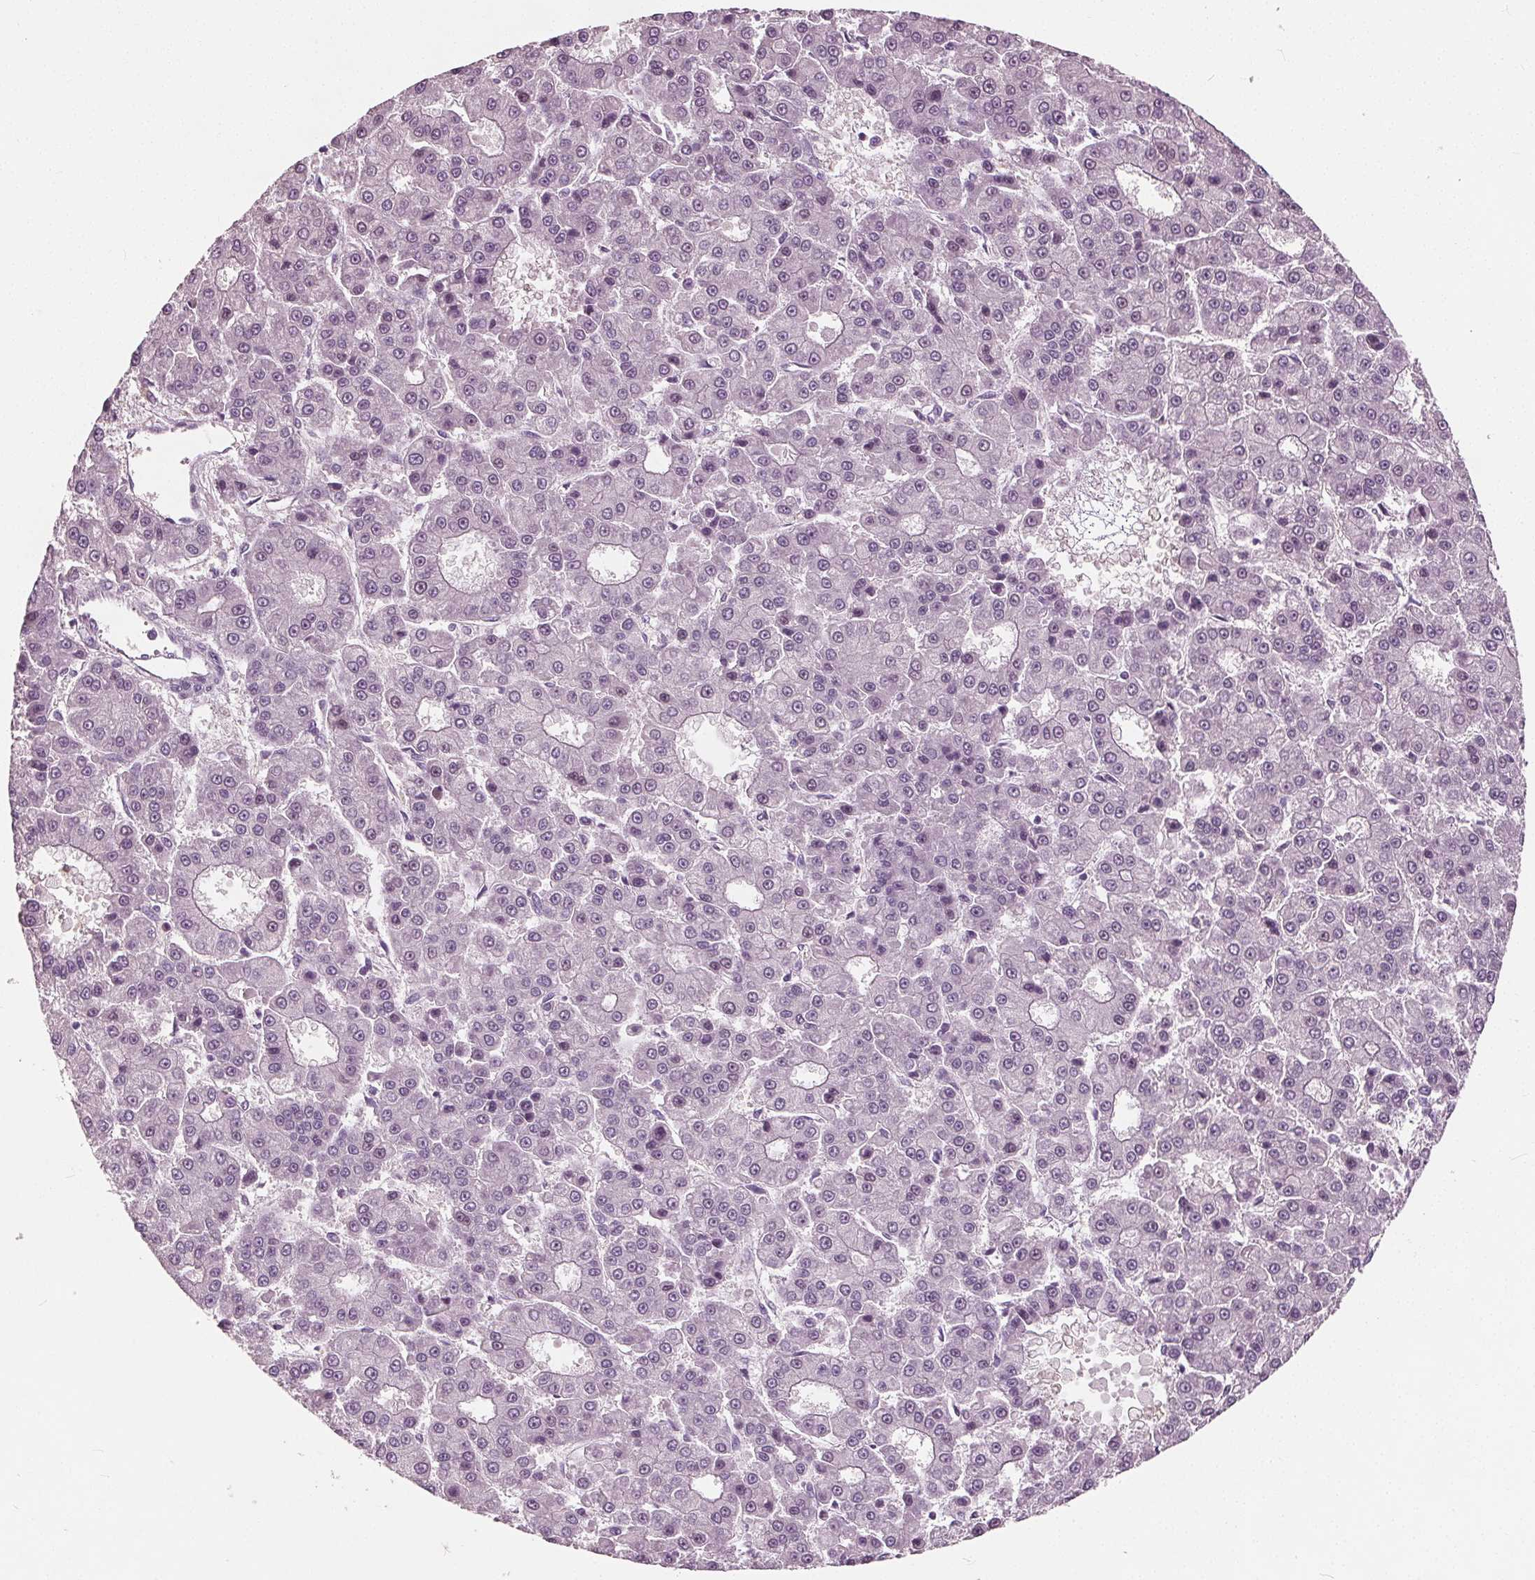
{"staining": {"intensity": "negative", "quantity": "none", "location": "none"}, "tissue": "liver cancer", "cell_type": "Tumor cells", "image_type": "cancer", "snomed": [{"axis": "morphology", "description": "Carcinoma, Hepatocellular, NOS"}, {"axis": "topography", "description": "Liver"}], "caption": "A histopathology image of human liver hepatocellular carcinoma is negative for staining in tumor cells.", "gene": "TKFC", "patient": {"sex": "male", "age": 70}}